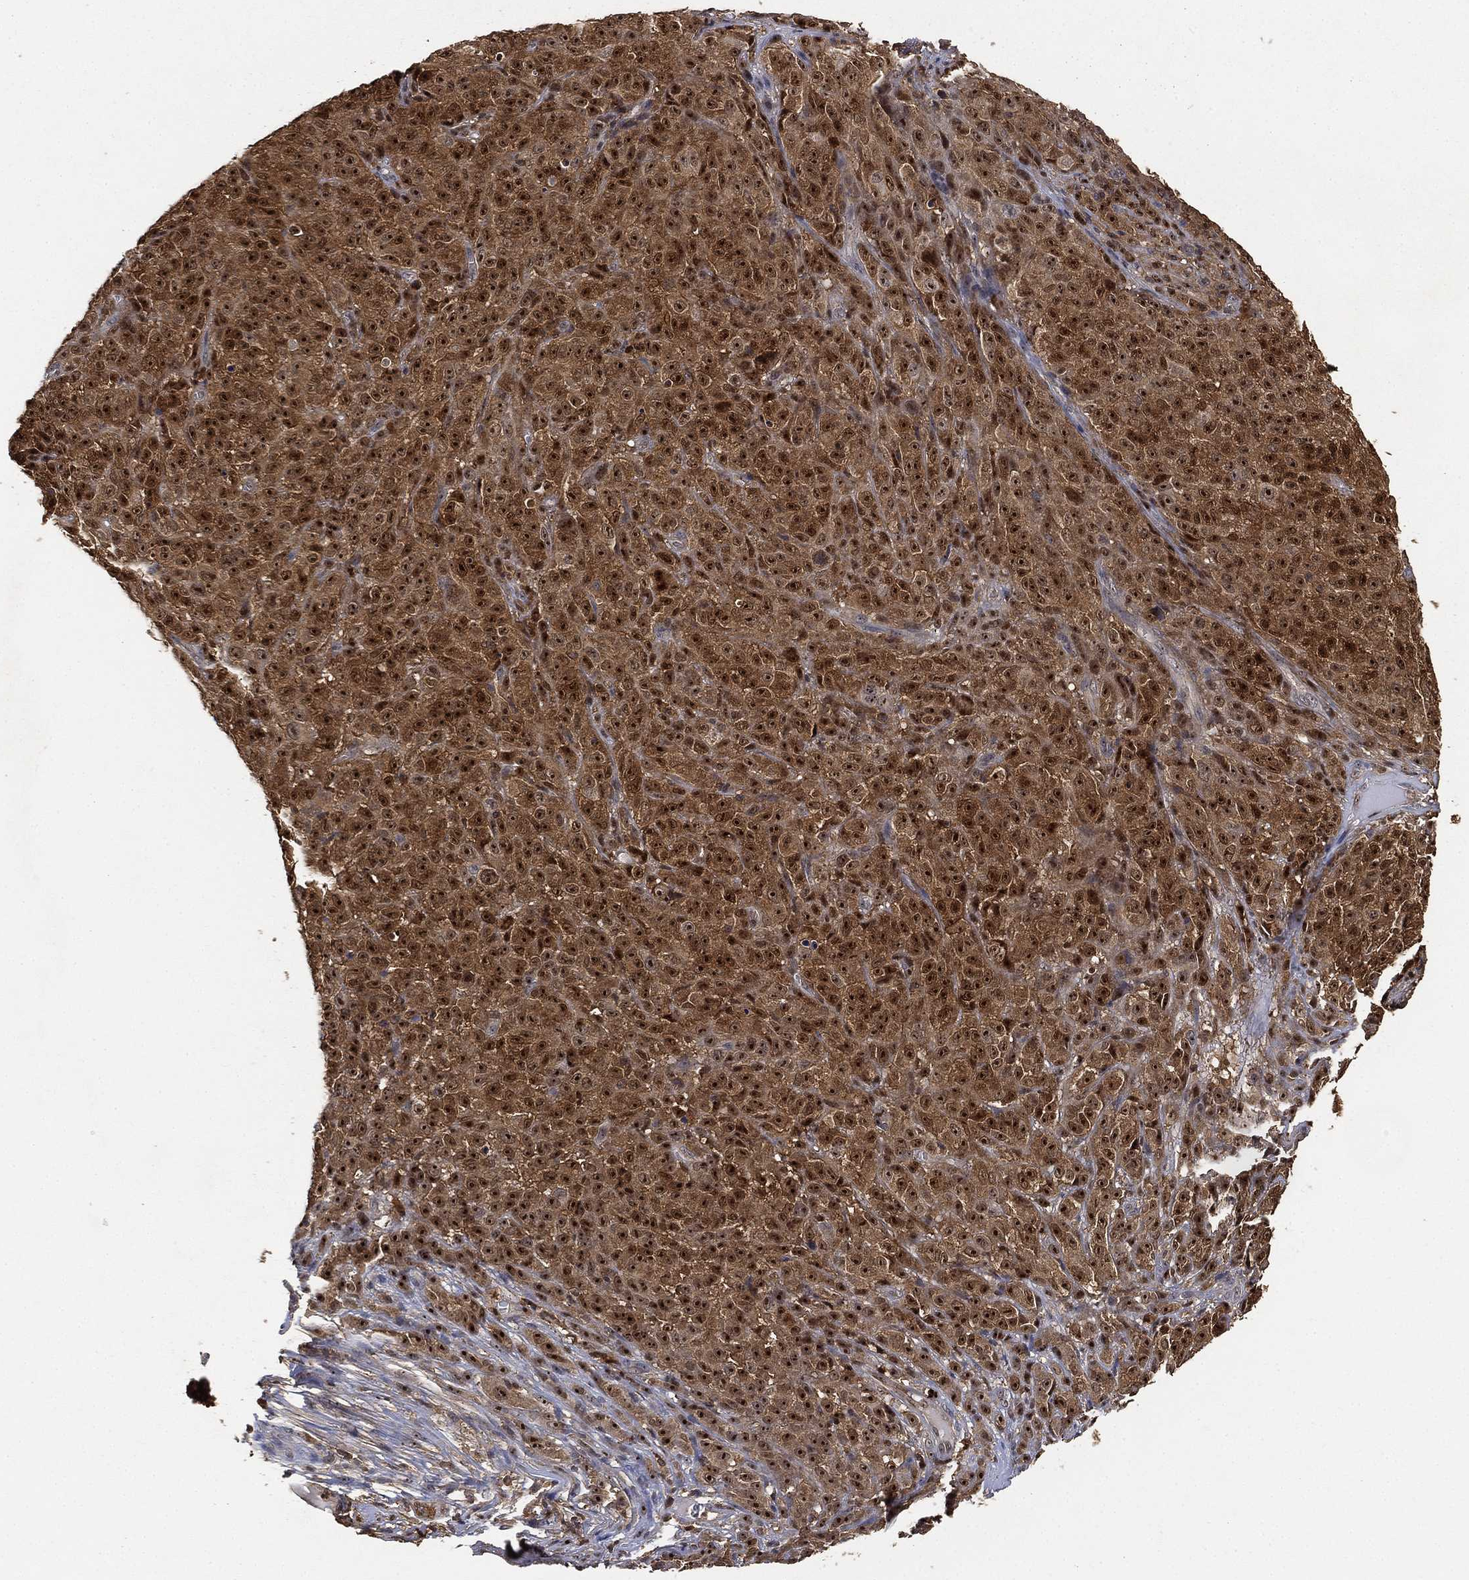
{"staining": {"intensity": "moderate", "quantity": ">75%", "location": "cytoplasmic/membranous,nuclear"}, "tissue": "melanoma", "cell_type": "Tumor cells", "image_type": "cancer", "snomed": [{"axis": "morphology", "description": "Malignant melanoma, NOS"}, {"axis": "topography", "description": "Skin"}], "caption": "Brown immunohistochemical staining in human malignant melanoma exhibits moderate cytoplasmic/membranous and nuclear expression in about >75% of tumor cells.", "gene": "CRYL1", "patient": {"sex": "female", "age": 82}}